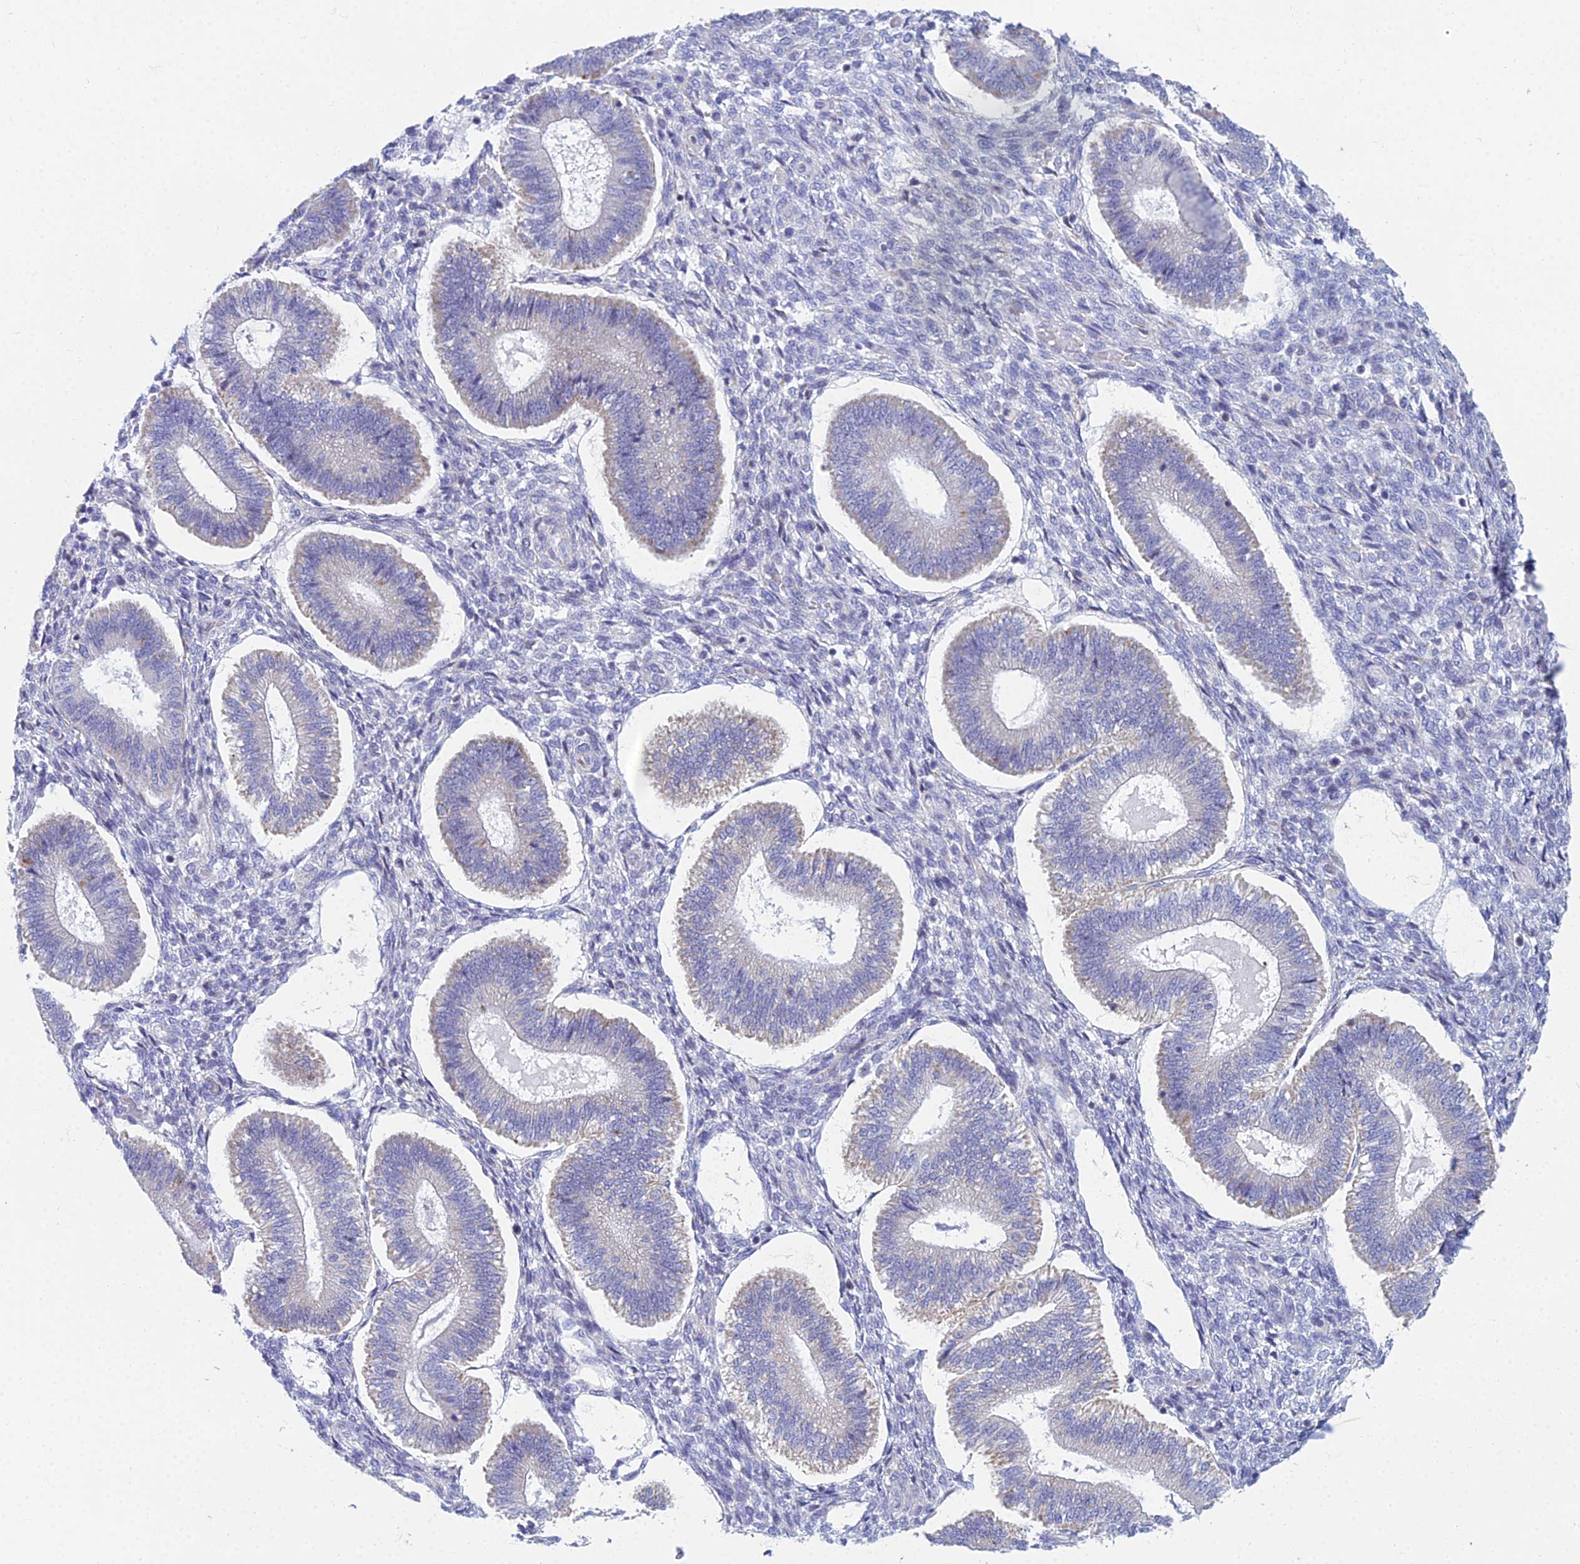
{"staining": {"intensity": "negative", "quantity": "none", "location": "none"}, "tissue": "endometrium", "cell_type": "Cells in endometrial stroma", "image_type": "normal", "snomed": [{"axis": "morphology", "description": "Normal tissue, NOS"}, {"axis": "topography", "description": "Endometrium"}], "caption": "Cells in endometrial stroma show no significant protein expression in normal endometrium.", "gene": "PRR13", "patient": {"sex": "female", "age": 25}}